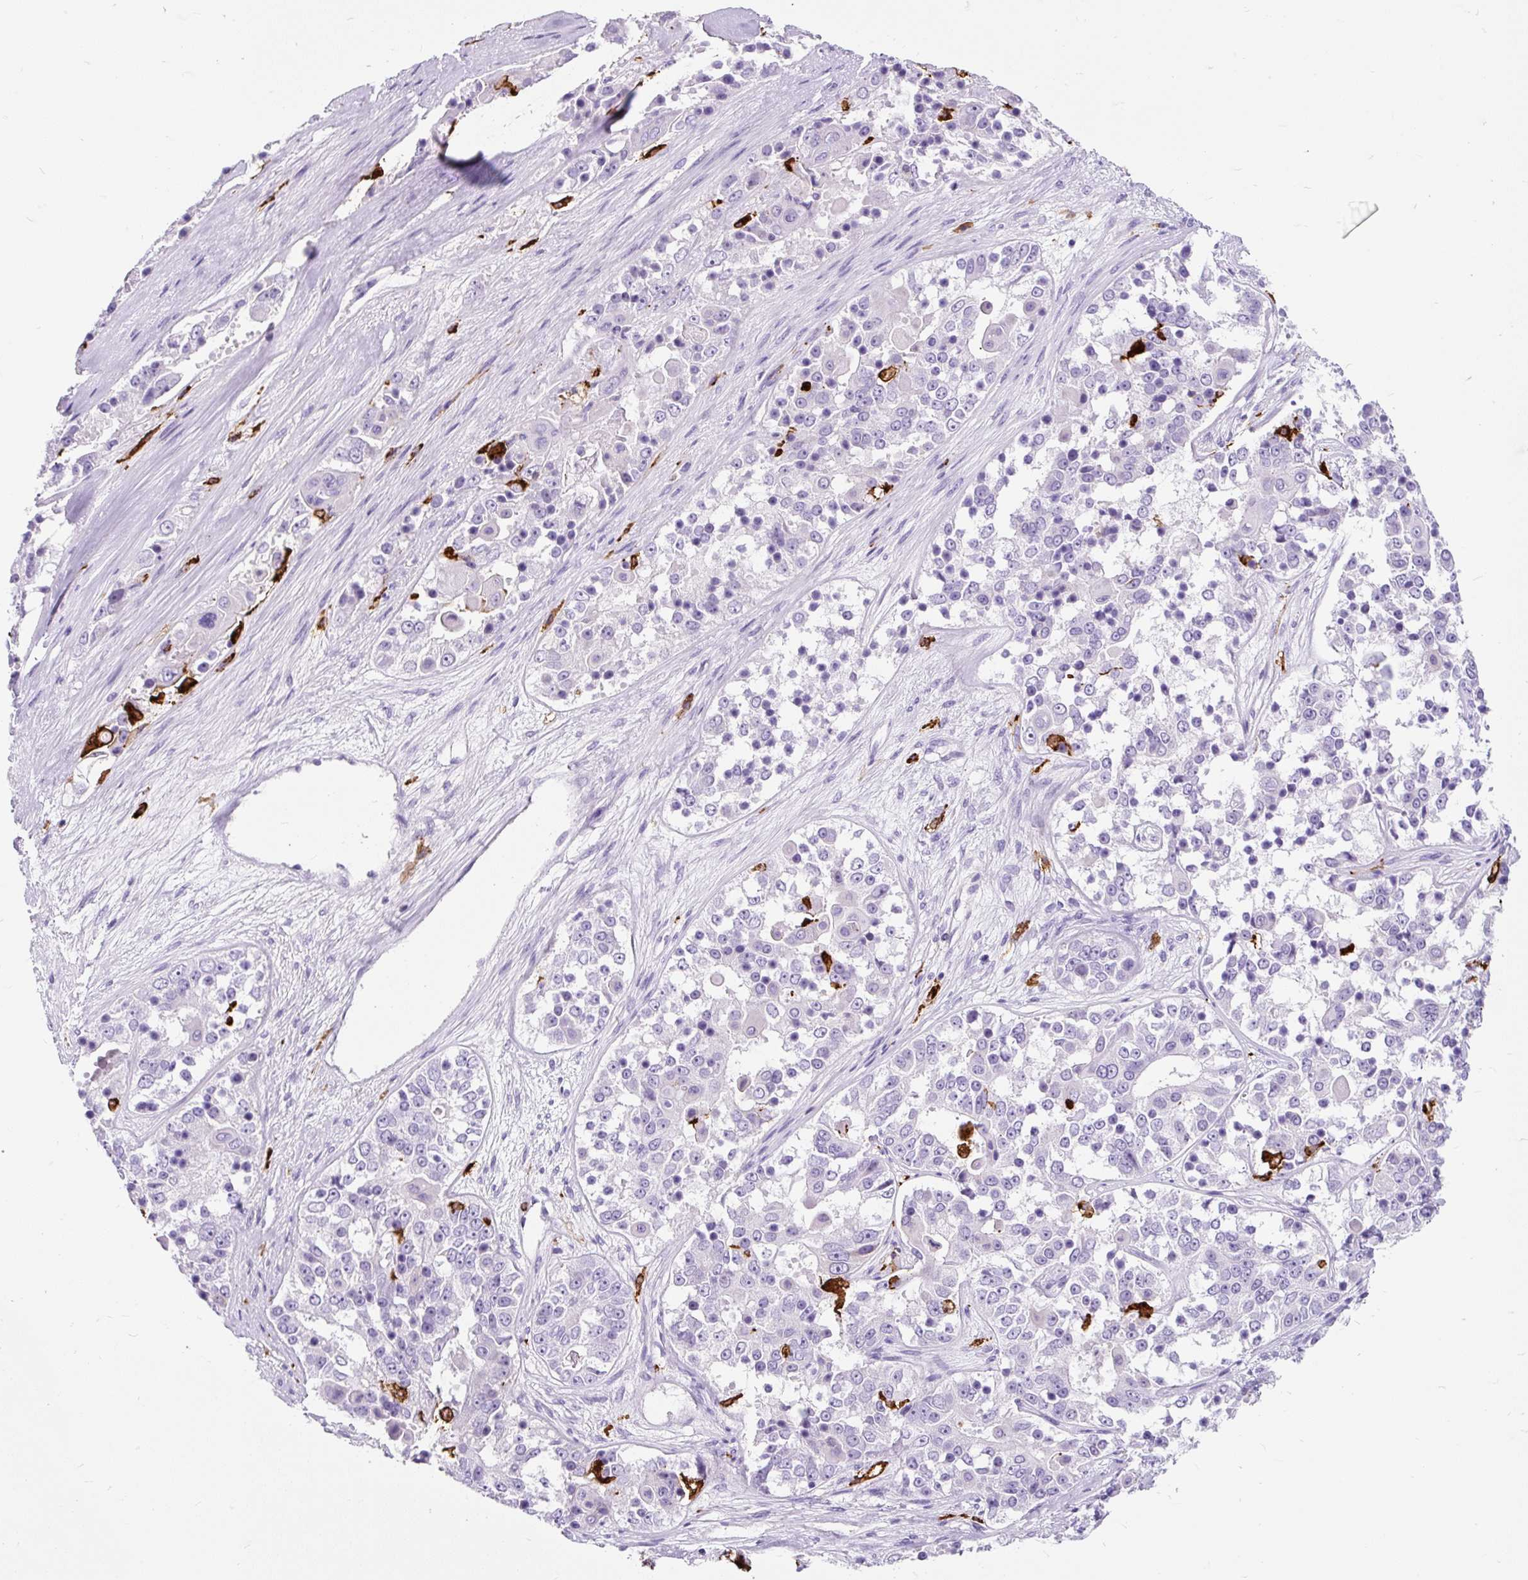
{"staining": {"intensity": "negative", "quantity": "none", "location": "none"}, "tissue": "ovarian cancer", "cell_type": "Tumor cells", "image_type": "cancer", "snomed": [{"axis": "morphology", "description": "Carcinoma, endometroid"}, {"axis": "topography", "description": "Ovary"}], "caption": "Immunohistochemical staining of endometroid carcinoma (ovarian) displays no significant staining in tumor cells.", "gene": "HLA-DRA", "patient": {"sex": "female", "age": 51}}